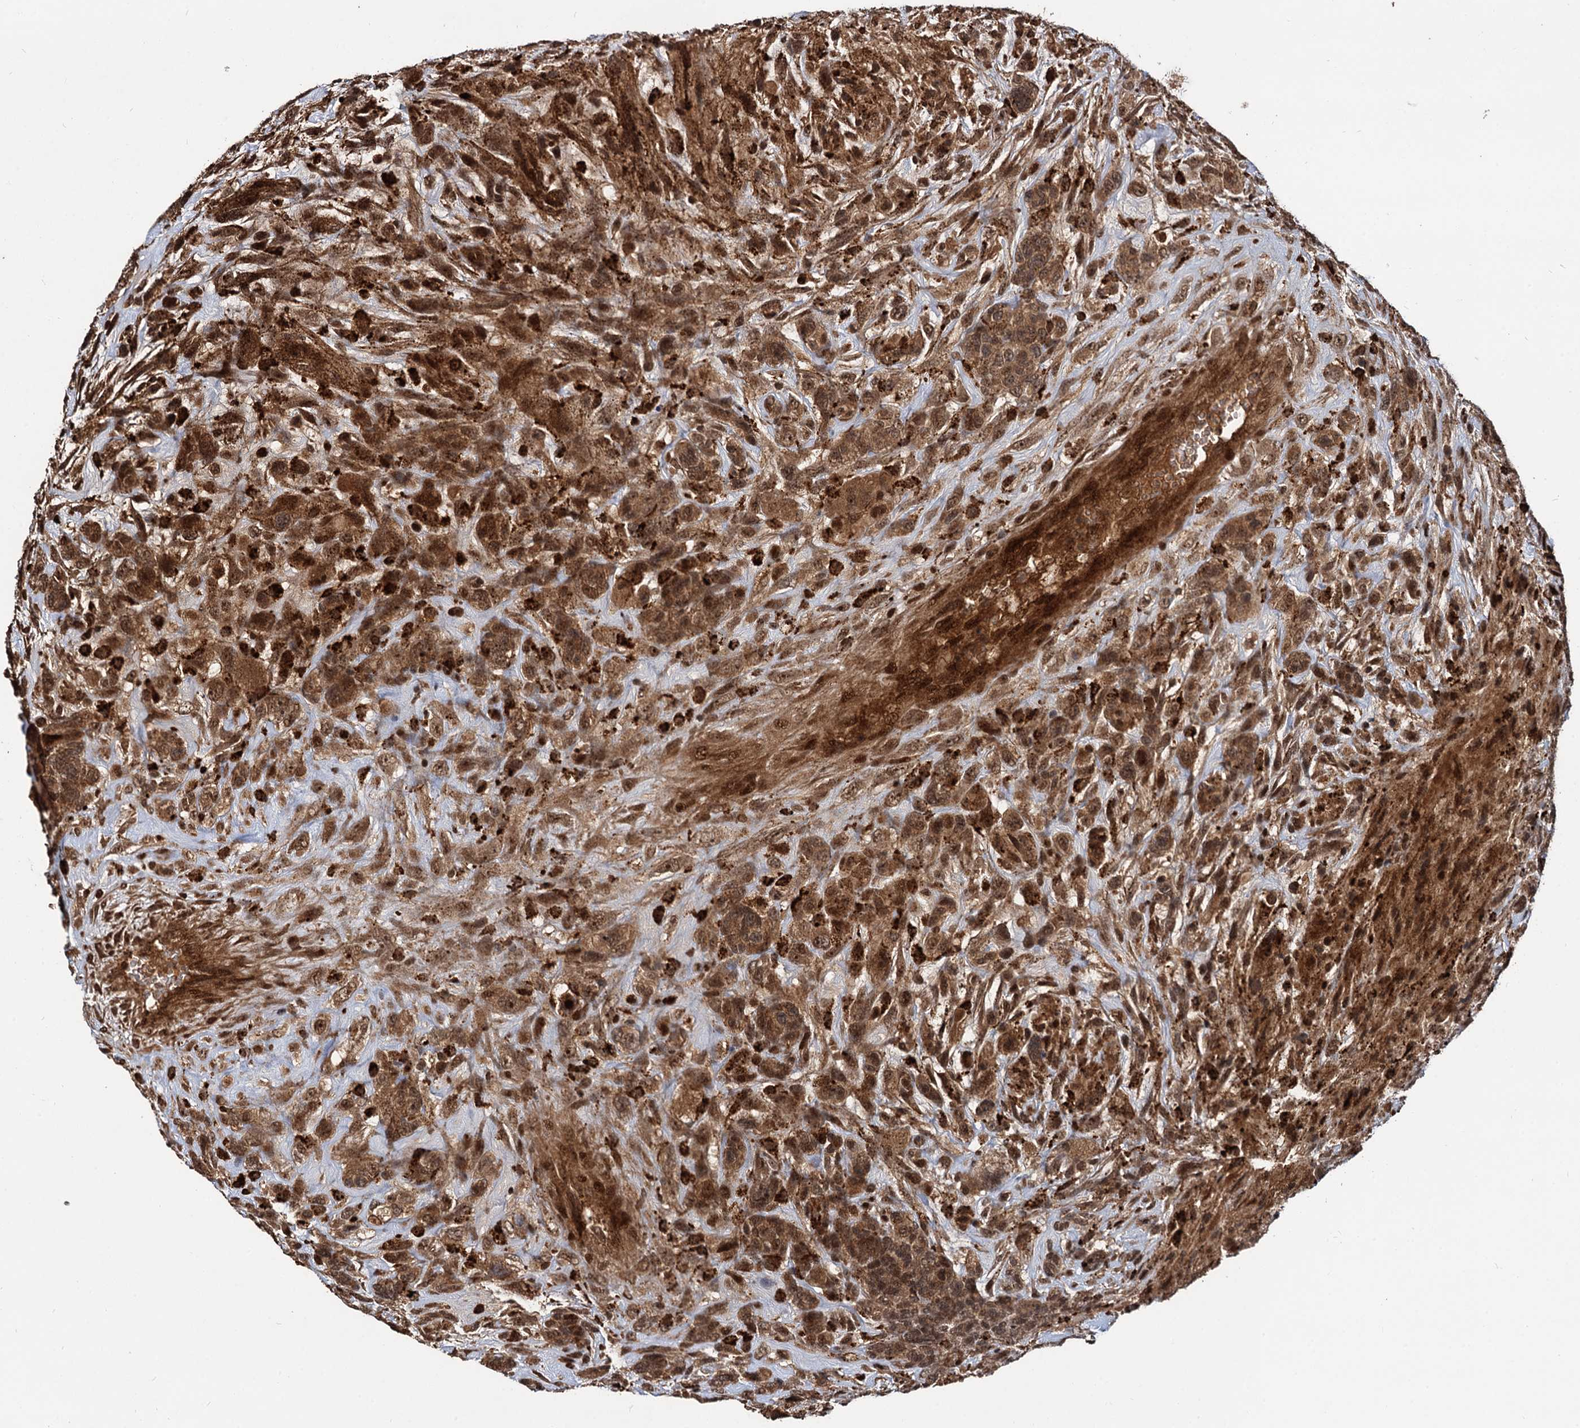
{"staining": {"intensity": "moderate", "quantity": ">75%", "location": "cytoplasmic/membranous,nuclear"}, "tissue": "glioma", "cell_type": "Tumor cells", "image_type": "cancer", "snomed": [{"axis": "morphology", "description": "Glioma, malignant, High grade"}, {"axis": "topography", "description": "Brain"}], "caption": "Immunohistochemical staining of glioma demonstrates moderate cytoplasmic/membranous and nuclear protein expression in about >75% of tumor cells.", "gene": "CEP192", "patient": {"sex": "male", "age": 61}}